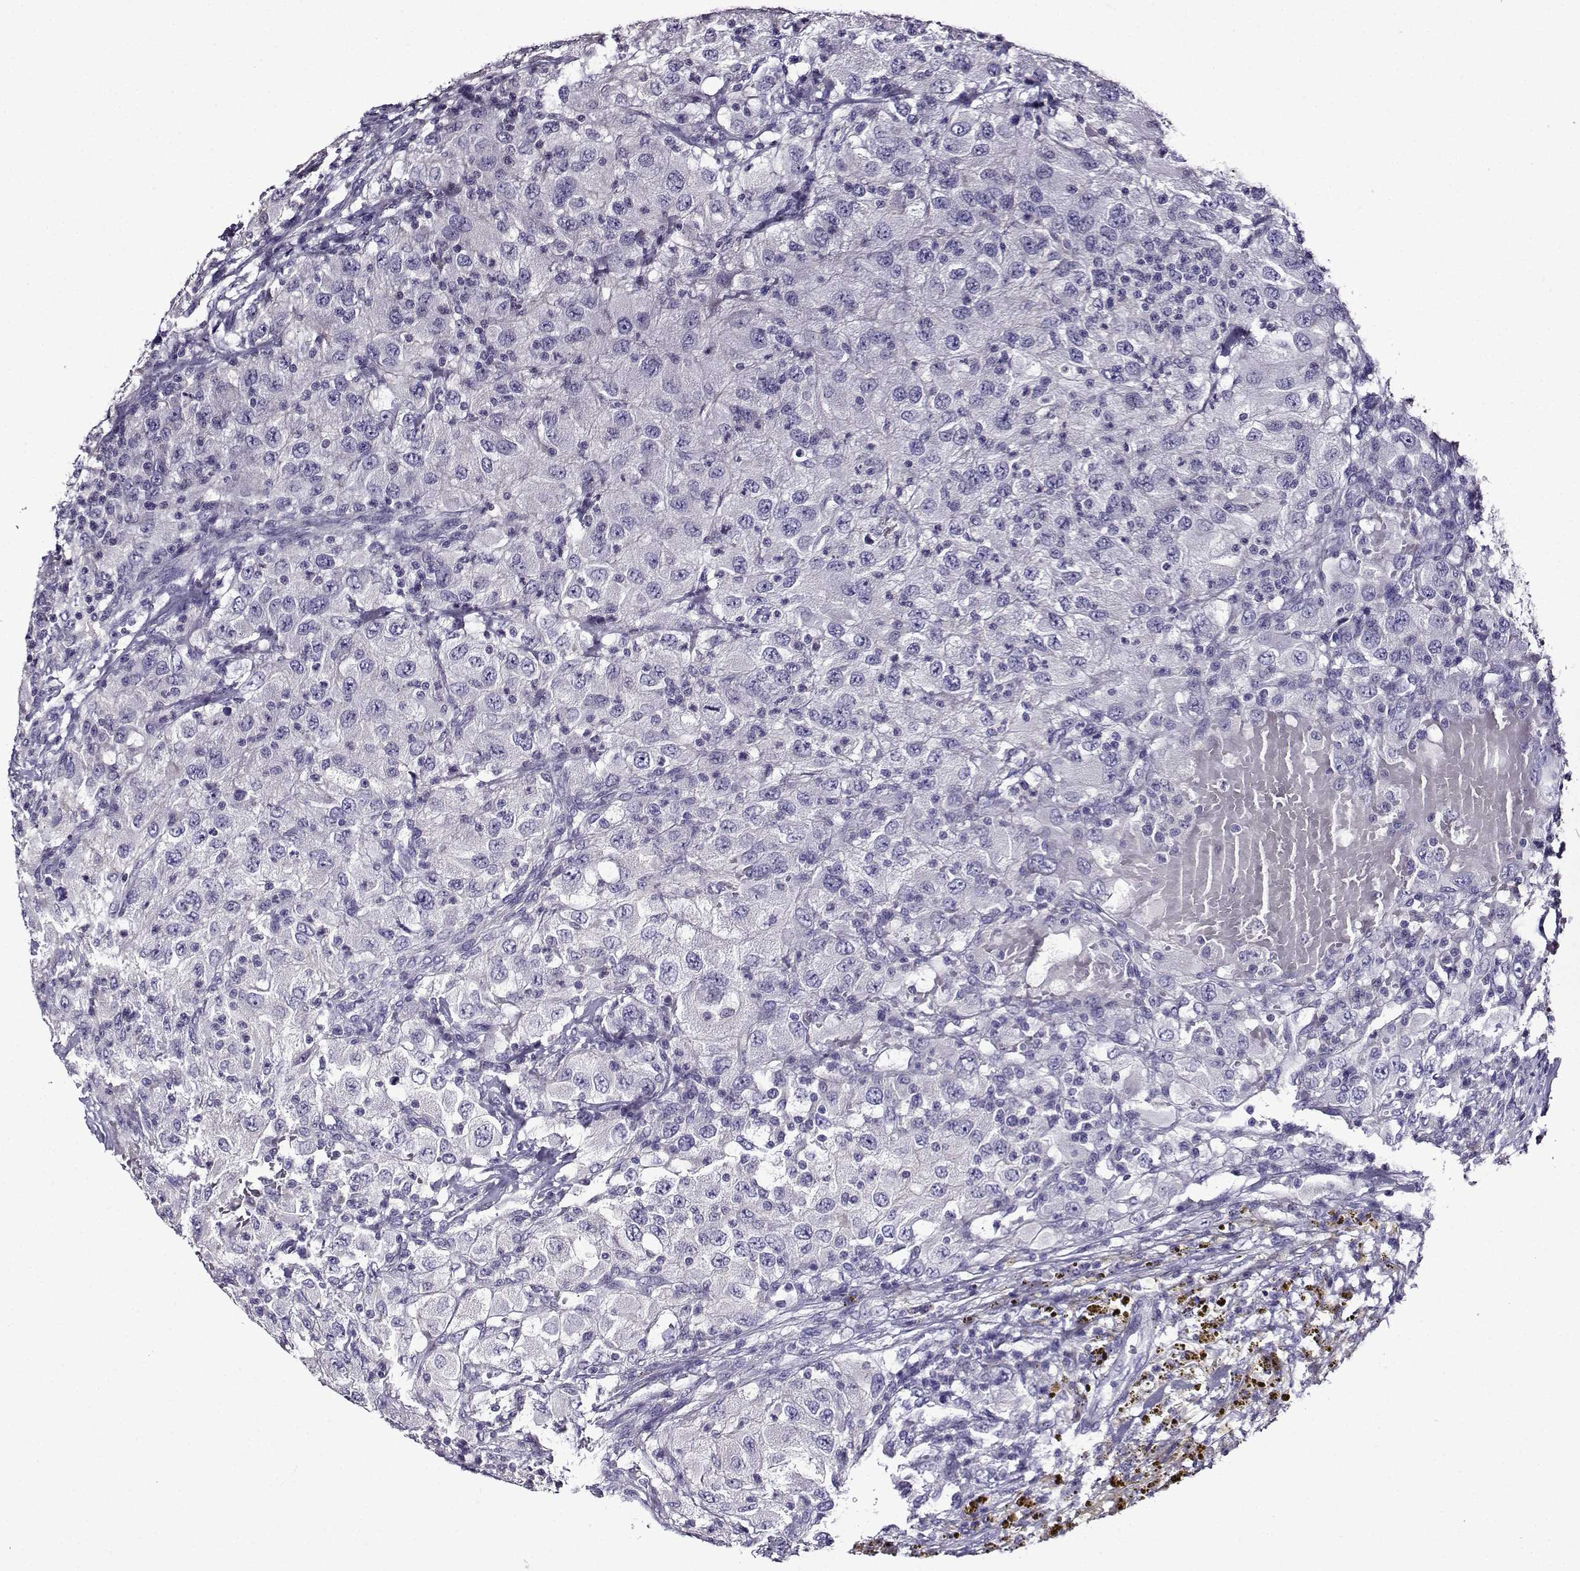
{"staining": {"intensity": "negative", "quantity": "none", "location": "none"}, "tissue": "renal cancer", "cell_type": "Tumor cells", "image_type": "cancer", "snomed": [{"axis": "morphology", "description": "Adenocarcinoma, NOS"}, {"axis": "topography", "description": "Kidney"}], "caption": "Protein analysis of renal cancer (adenocarcinoma) reveals no significant expression in tumor cells.", "gene": "TMEM266", "patient": {"sex": "female", "age": 67}}